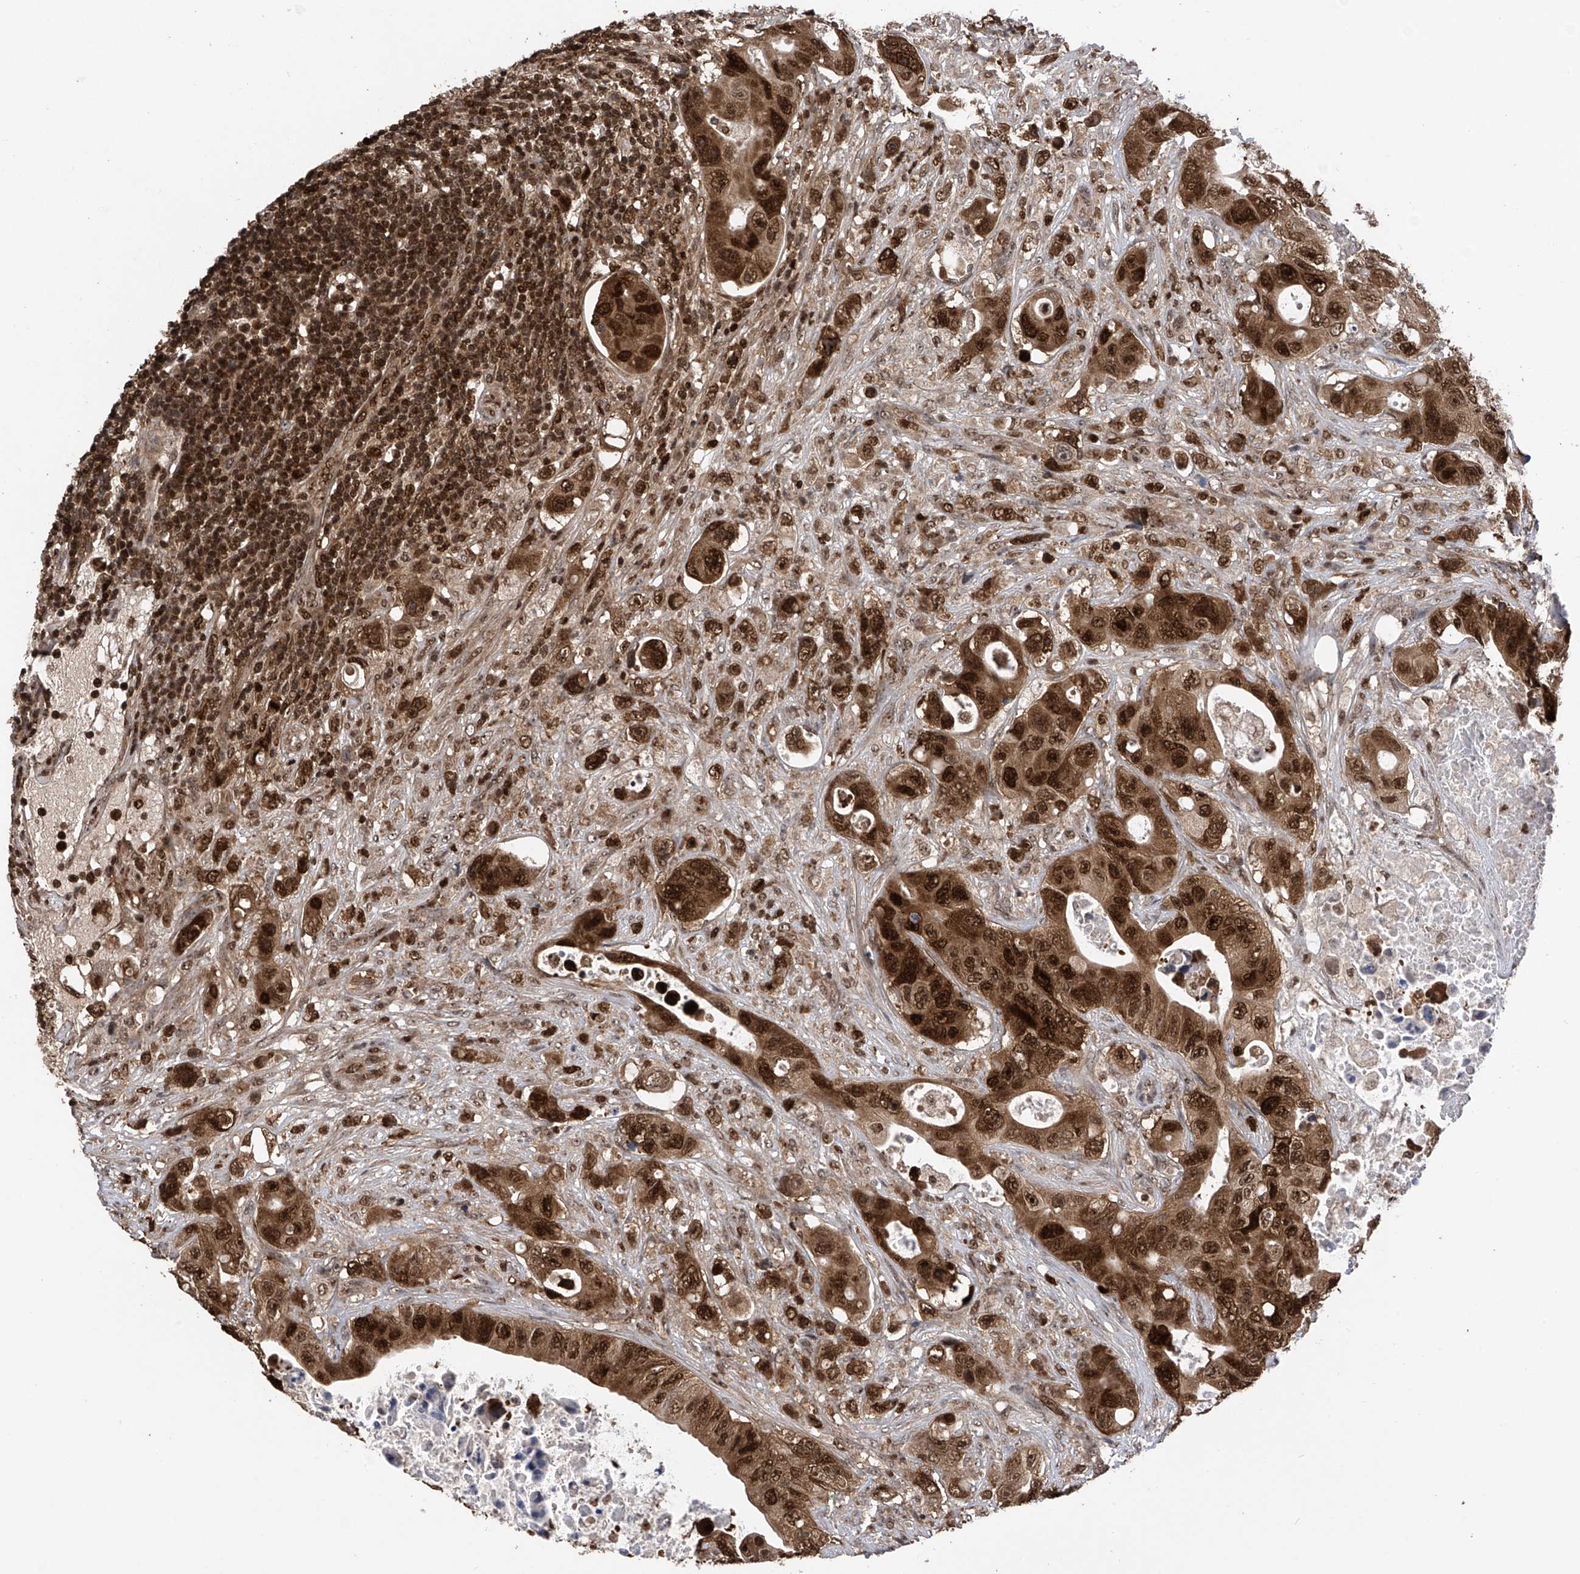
{"staining": {"intensity": "strong", "quantity": ">75%", "location": "cytoplasmic/membranous,nuclear"}, "tissue": "colorectal cancer", "cell_type": "Tumor cells", "image_type": "cancer", "snomed": [{"axis": "morphology", "description": "Adenocarcinoma, NOS"}, {"axis": "topography", "description": "Colon"}], "caption": "Colorectal cancer stained with immunohistochemistry displays strong cytoplasmic/membranous and nuclear expression in about >75% of tumor cells.", "gene": "DNAJC9", "patient": {"sex": "female", "age": 46}}